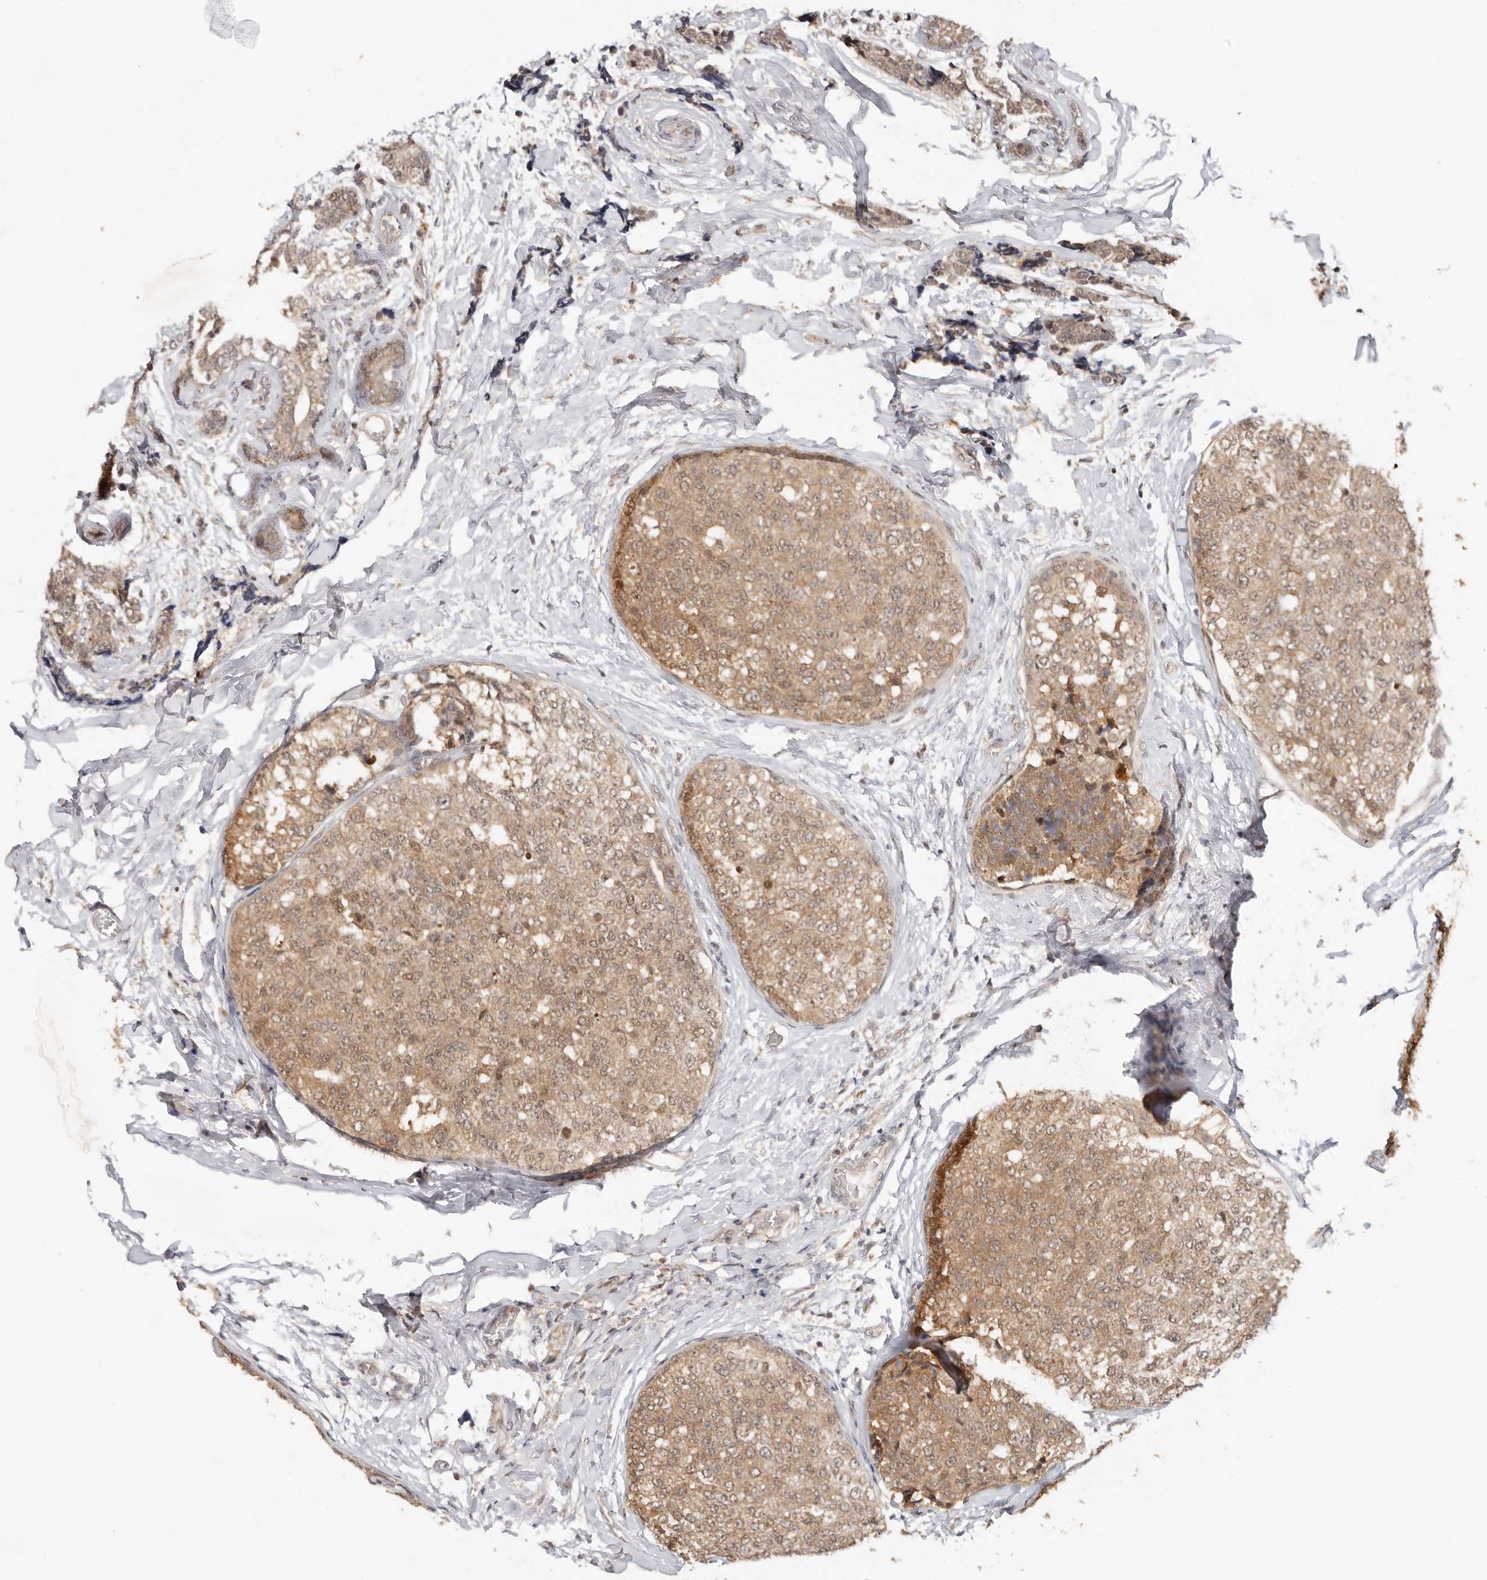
{"staining": {"intensity": "moderate", "quantity": ">75%", "location": "cytoplasmic/membranous,nuclear"}, "tissue": "breast cancer", "cell_type": "Tumor cells", "image_type": "cancer", "snomed": [{"axis": "morphology", "description": "Normal tissue, NOS"}, {"axis": "morphology", "description": "Duct carcinoma"}, {"axis": "topography", "description": "Breast"}], "caption": "Protein staining of breast intraductal carcinoma tissue demonstrates moderate cytoplasmic/membranous and nuclear positivity in approximately >75% of tumor cells.", "gene": "PSMA5", "patient": {"sex": "female", "age": 43}}